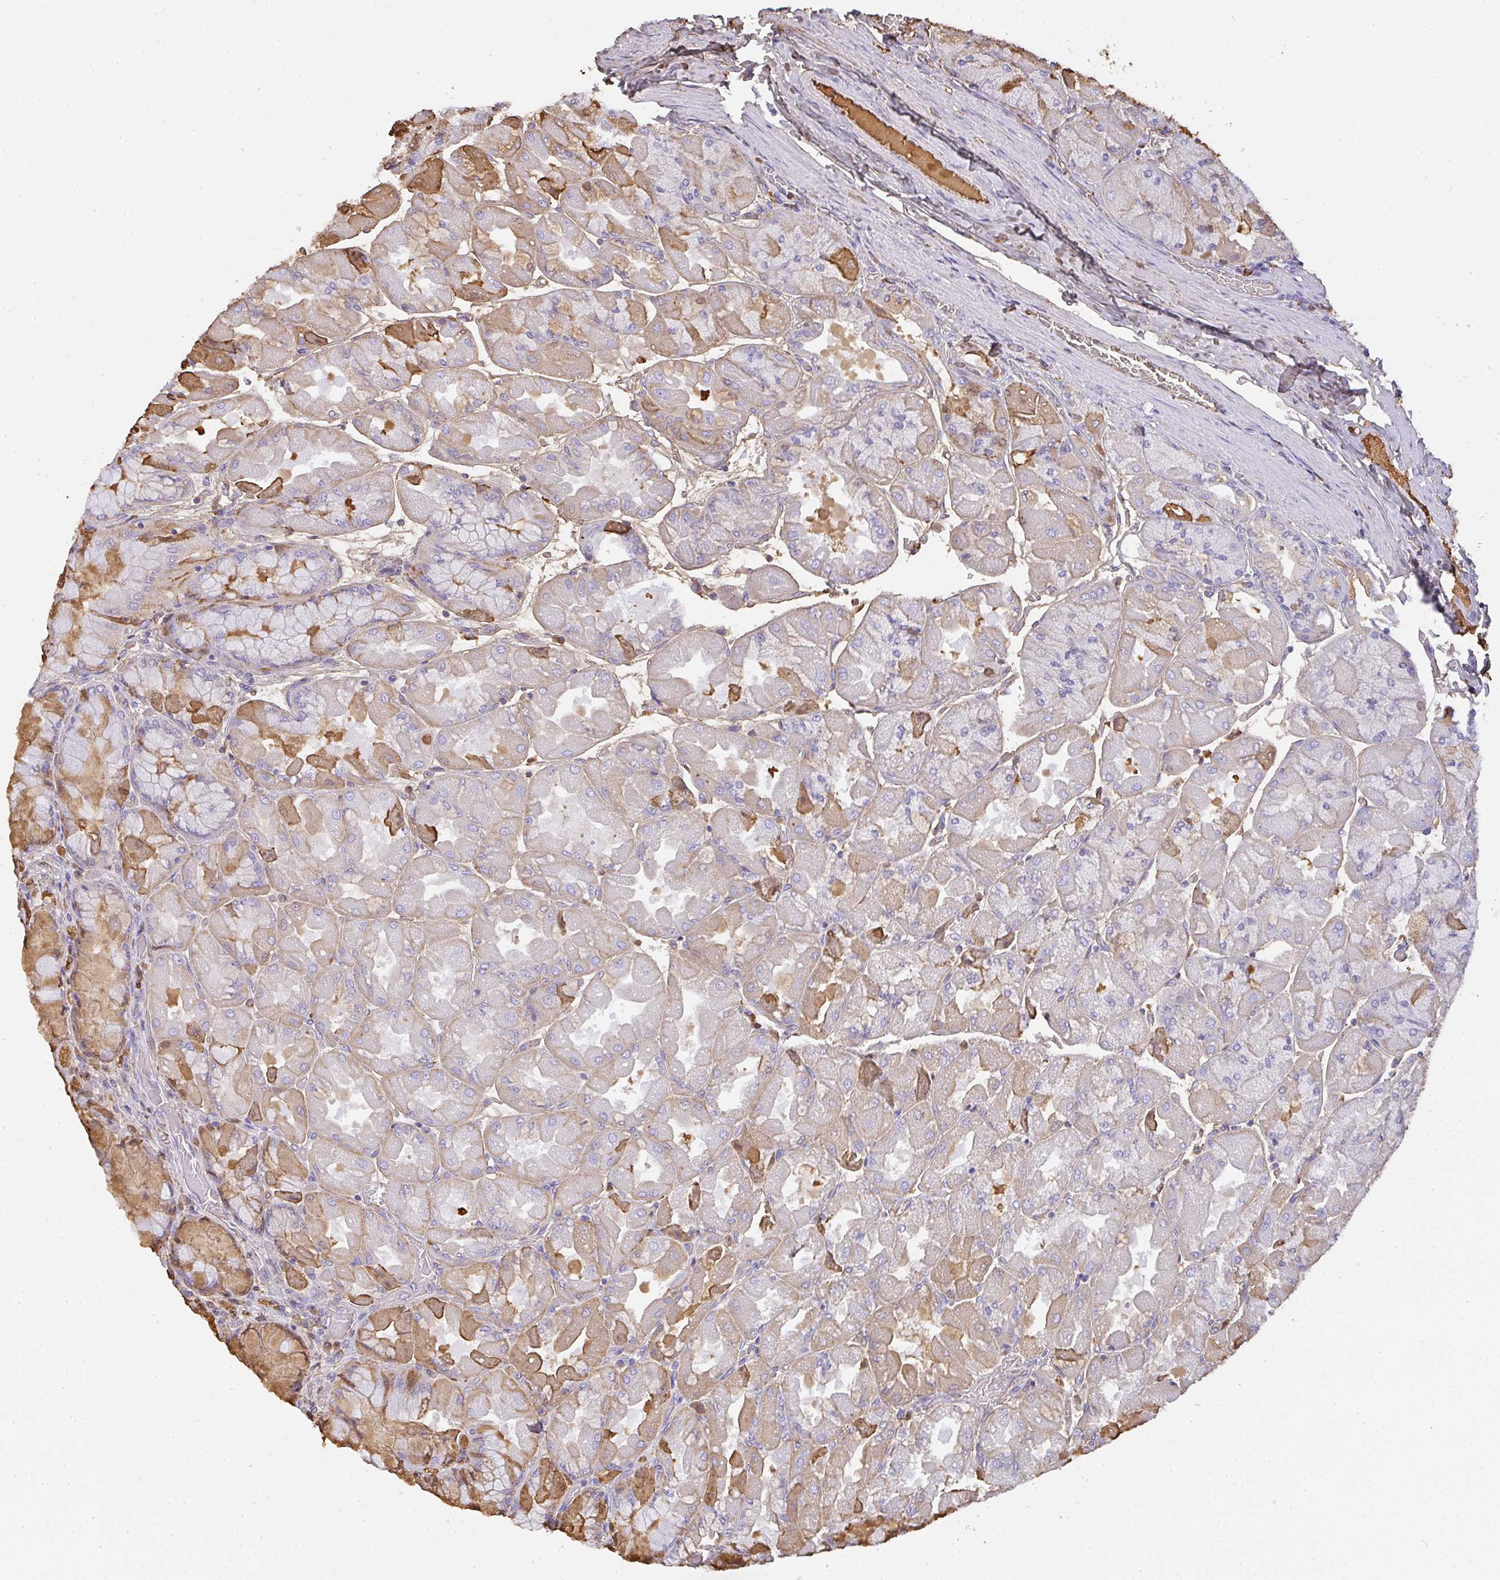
{"staining": {"intensity": "moderate", "quantity": "<25%", "location": "cytoplasmic/membranous,nuclear"}, "tissue": "stomach", "cell_type": "Glandular cells", "image_type": "normal", "snomed": [{"axis": "morphology", "description": "Normal tissue, NOS"}, {"axis": "topography", "description": "Stomach"}], "caption": "Immunohistochemistry micrograph of normal human stomach stained for a protein (brown), which shows low levels of moderate cytoplasmic/membranous,nuclear positivity in about <25% of glandular cells.", "gene": "SMYD5", "patient": {"sex": "female", "age": 61}}